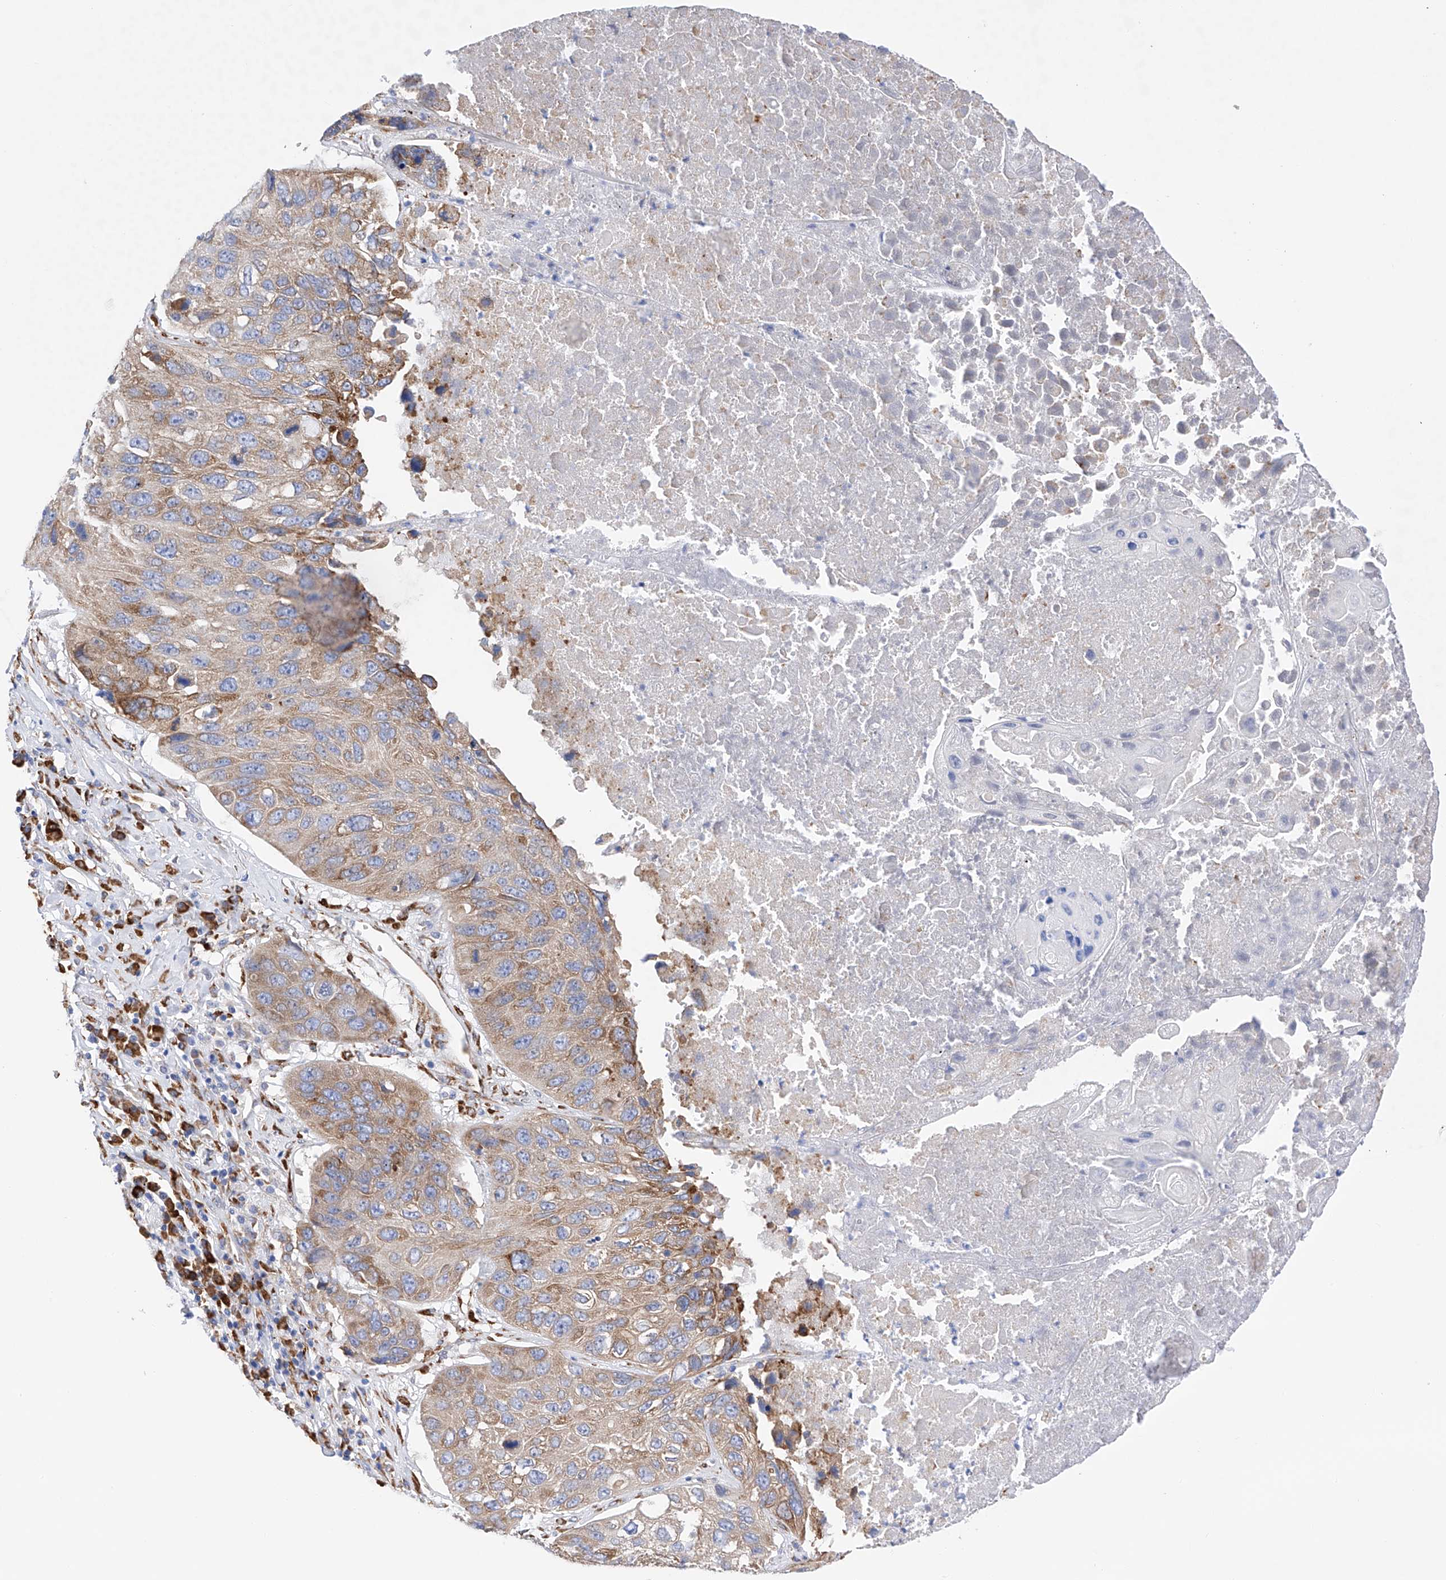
{"staining": {"intensity": "moderate", "quantity": "25%-75%", "location": "cytoplasmic/membranous"}, "tissue": "lung cancer", "cell_type": "Tumor cells", "image_type": "cancer", "snomed": [{"axis": "morphology", "description": "Squamous cell carcinoma, NOS"}, {"axis": "topography", "description": "Lung"}], "caption": "Lung cancer tissue displays moderate cytoplasmic/membranous expression in about 25%-75% of tumor cells, visualized by immunohistochemistry. (Stains: DAB (3,3'-diaminobenzidine) in brown, nuclei in blue, Microscopy: brightfield microscopy at high magnification).", "gene": "PDIA5", "patient": {"sex": "male", "age": 61}}